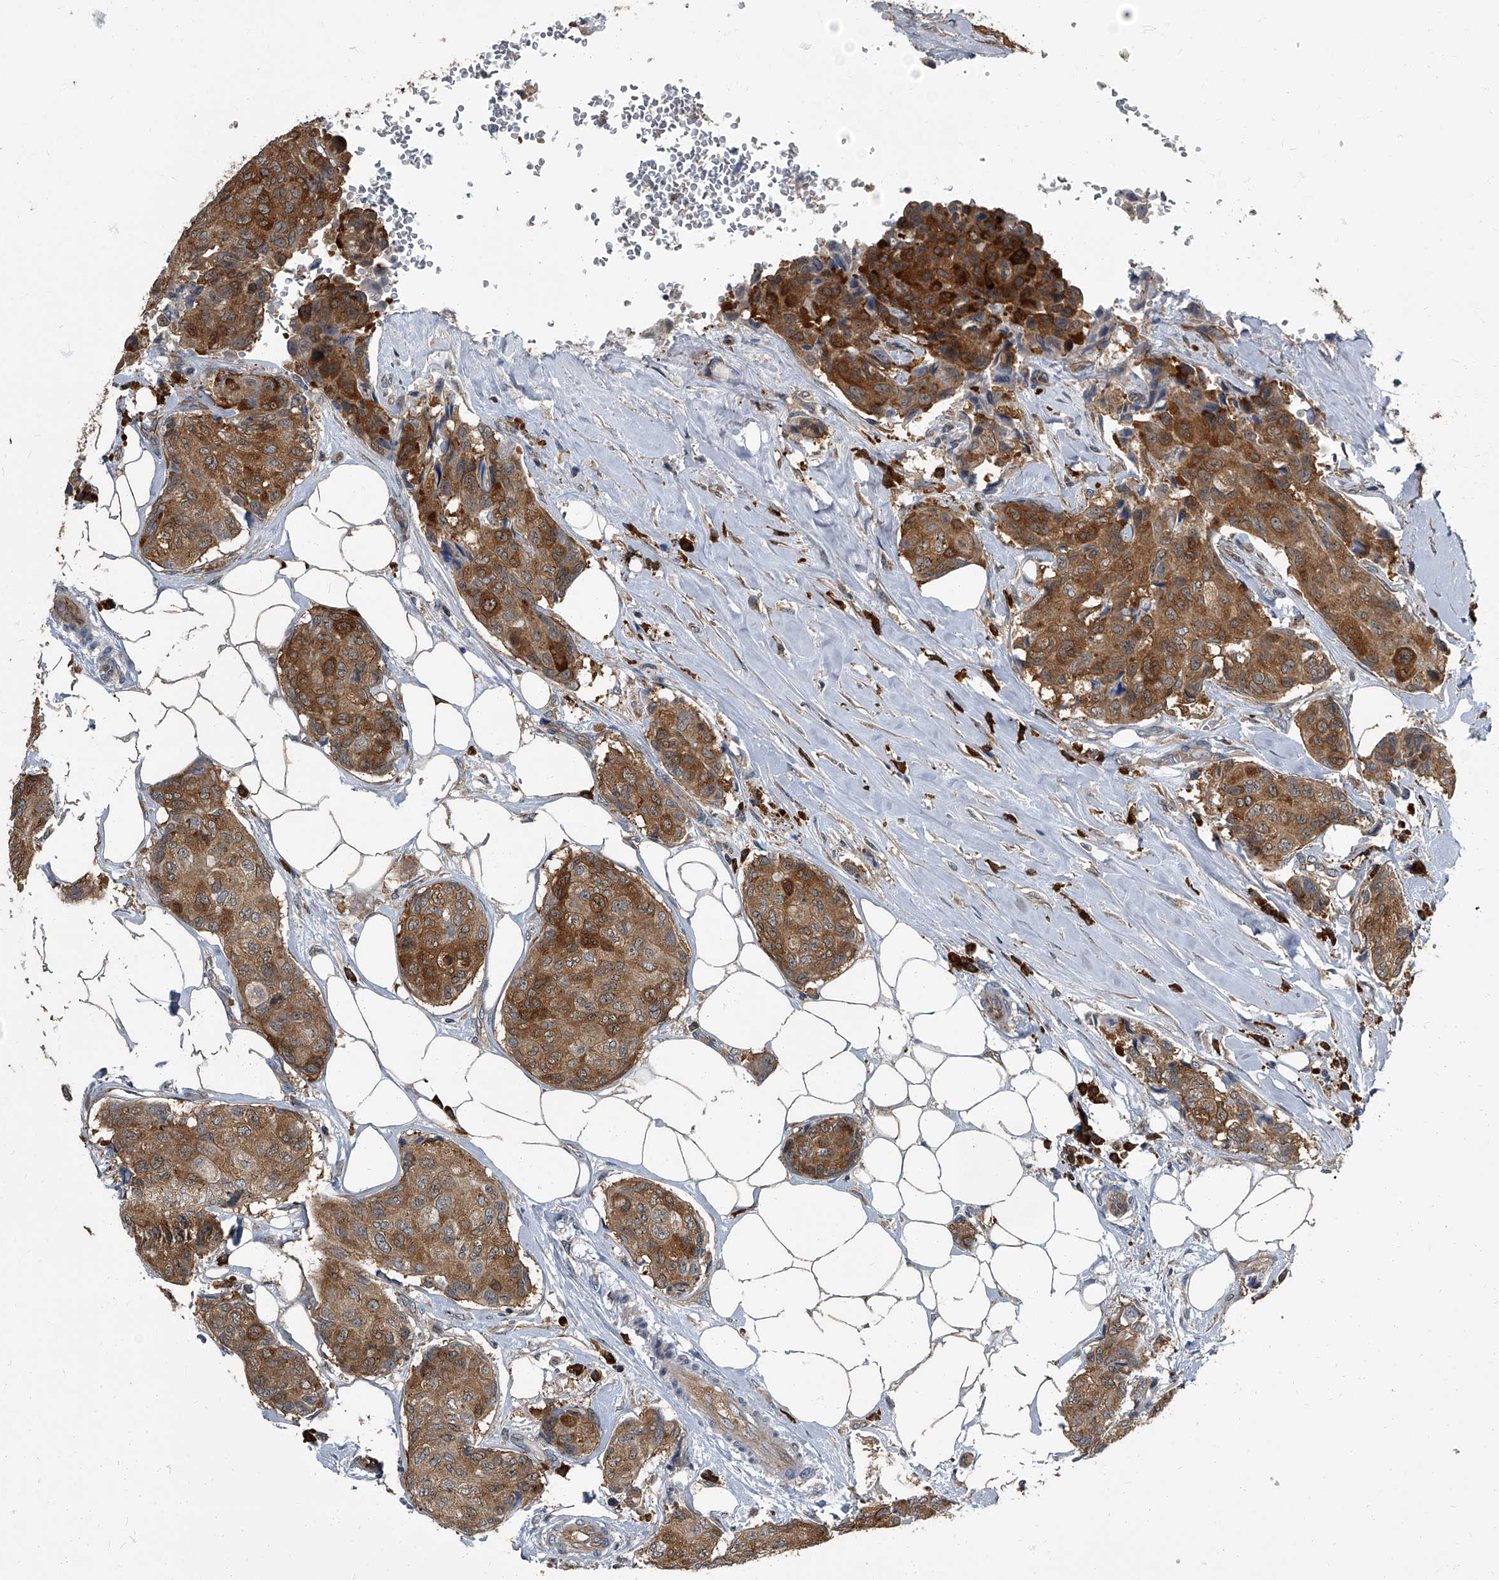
{"staining": {"intensity": "moderate", "quantity": ">75%", "location": "cytoplasmic/membranous"}, "tissue": "breast cancer", "cell_type": "Tumor cells", "image_type": "cancer", "snomed": [{"axis": "morphology", "description": "Duct carcinoma"}, {"axis": "topography", "description": "Breast"}], "caption": "Immunohistochemical staining of human breast cancer (intraductal carcinoma) shows medium levels of moderate cytoplasmic/membranous protein positivity in about >75% of tumor cells.", "gene": "CDV3", "patient": {"sex": "female", "age": 80}}